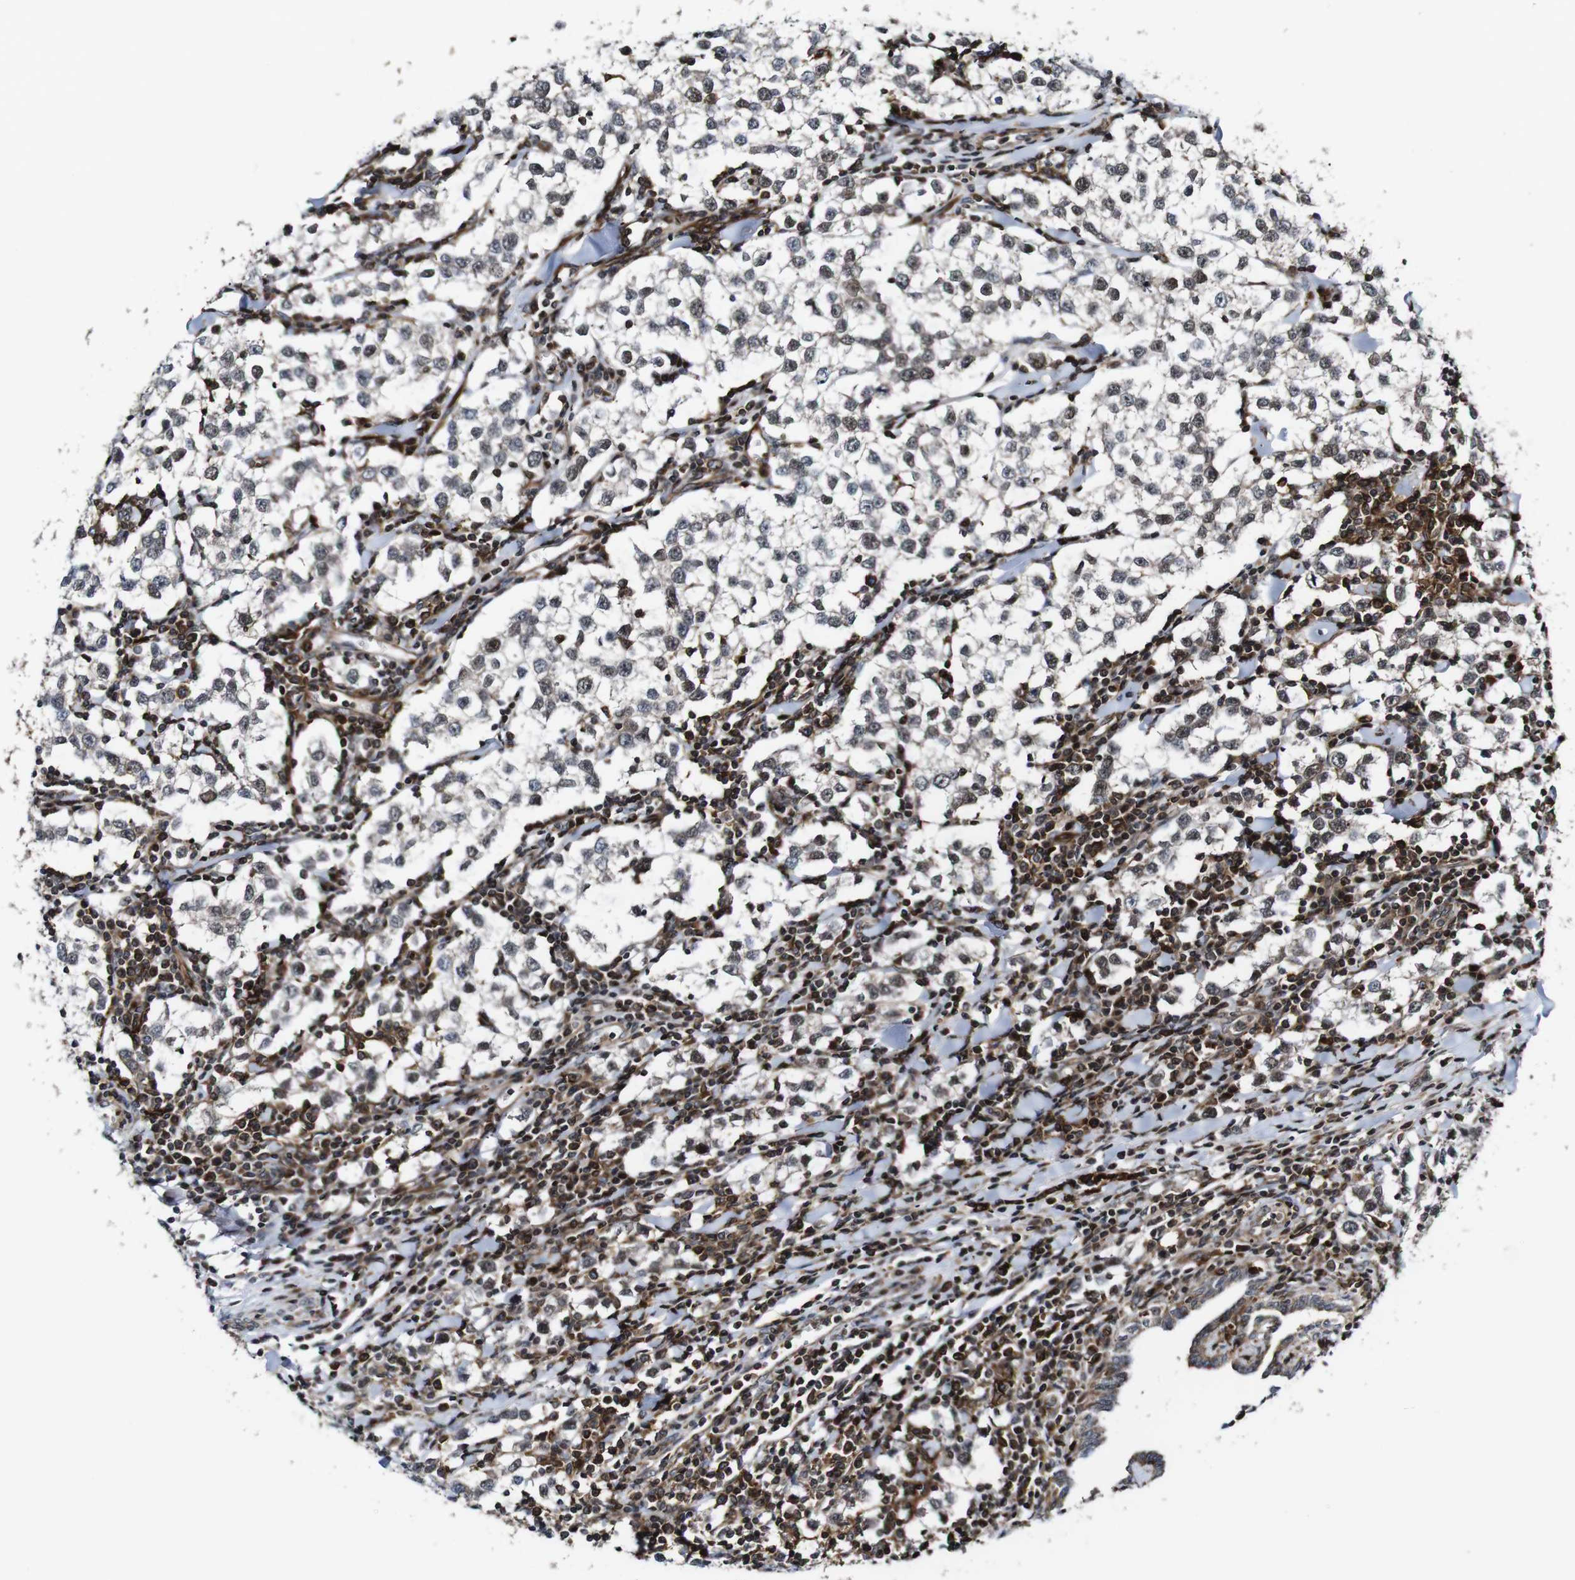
{"staining": {"intensity": "negative", "quantity": "none", "location": "none"}, "tissue": "testis cancer", "cell_type": "Tumor cells", "image_type": "cancer", "snomed": [{"axis": "morphology", "description": "Seminoma, NOS"}, {"axis": "morphology", "description": "Carcinoma, Embryonal, NOS"}, {"axis": "topography", "description": "Testis"}], "caption": "This is an immunohistochemistry image of testis cancer (embryonal carcinoma). There is no positivity in tumor cells.", "gene": "JAK2", "patient": {"sex": "male", "age": 36}}